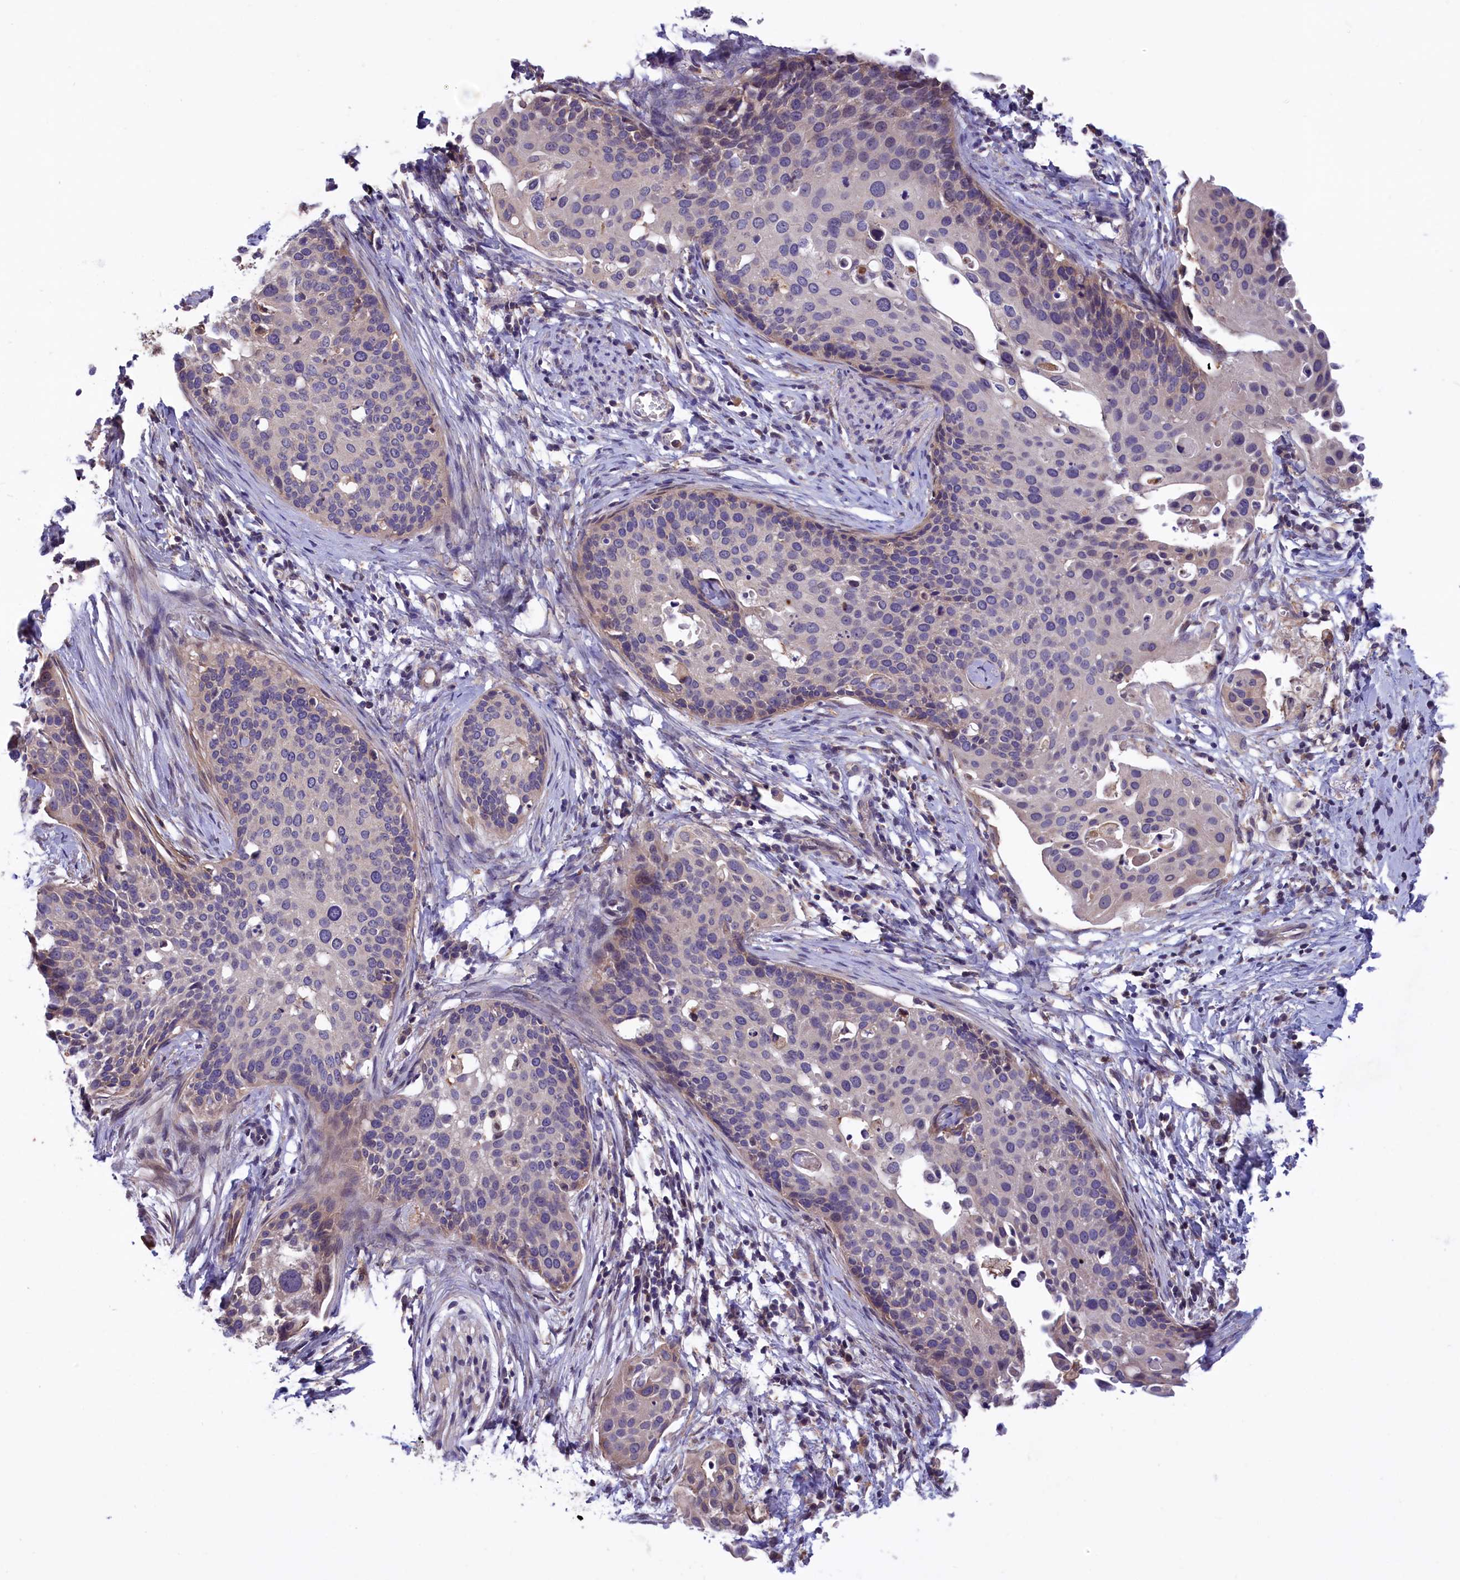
{"staining": {"intensity": "weak", "quantity": "<25%", "location": "cytoplasmic/membranous"}, "tissue": "cervical cancer", "cell_type": "Tumor cells", "image_type": "cancer", "snomed": [{"axis": "morphology", "description": "Squamous cell carcinoma, NOS"}, {"axis": "topography", "description": "Cervix"}], "caption": "Immunohistochemical staining of cervical cancer demonstrates no significant expression in tumor cells.", "gene": "AMDHD2", "patient": {"sex": "female", "age": 44}}